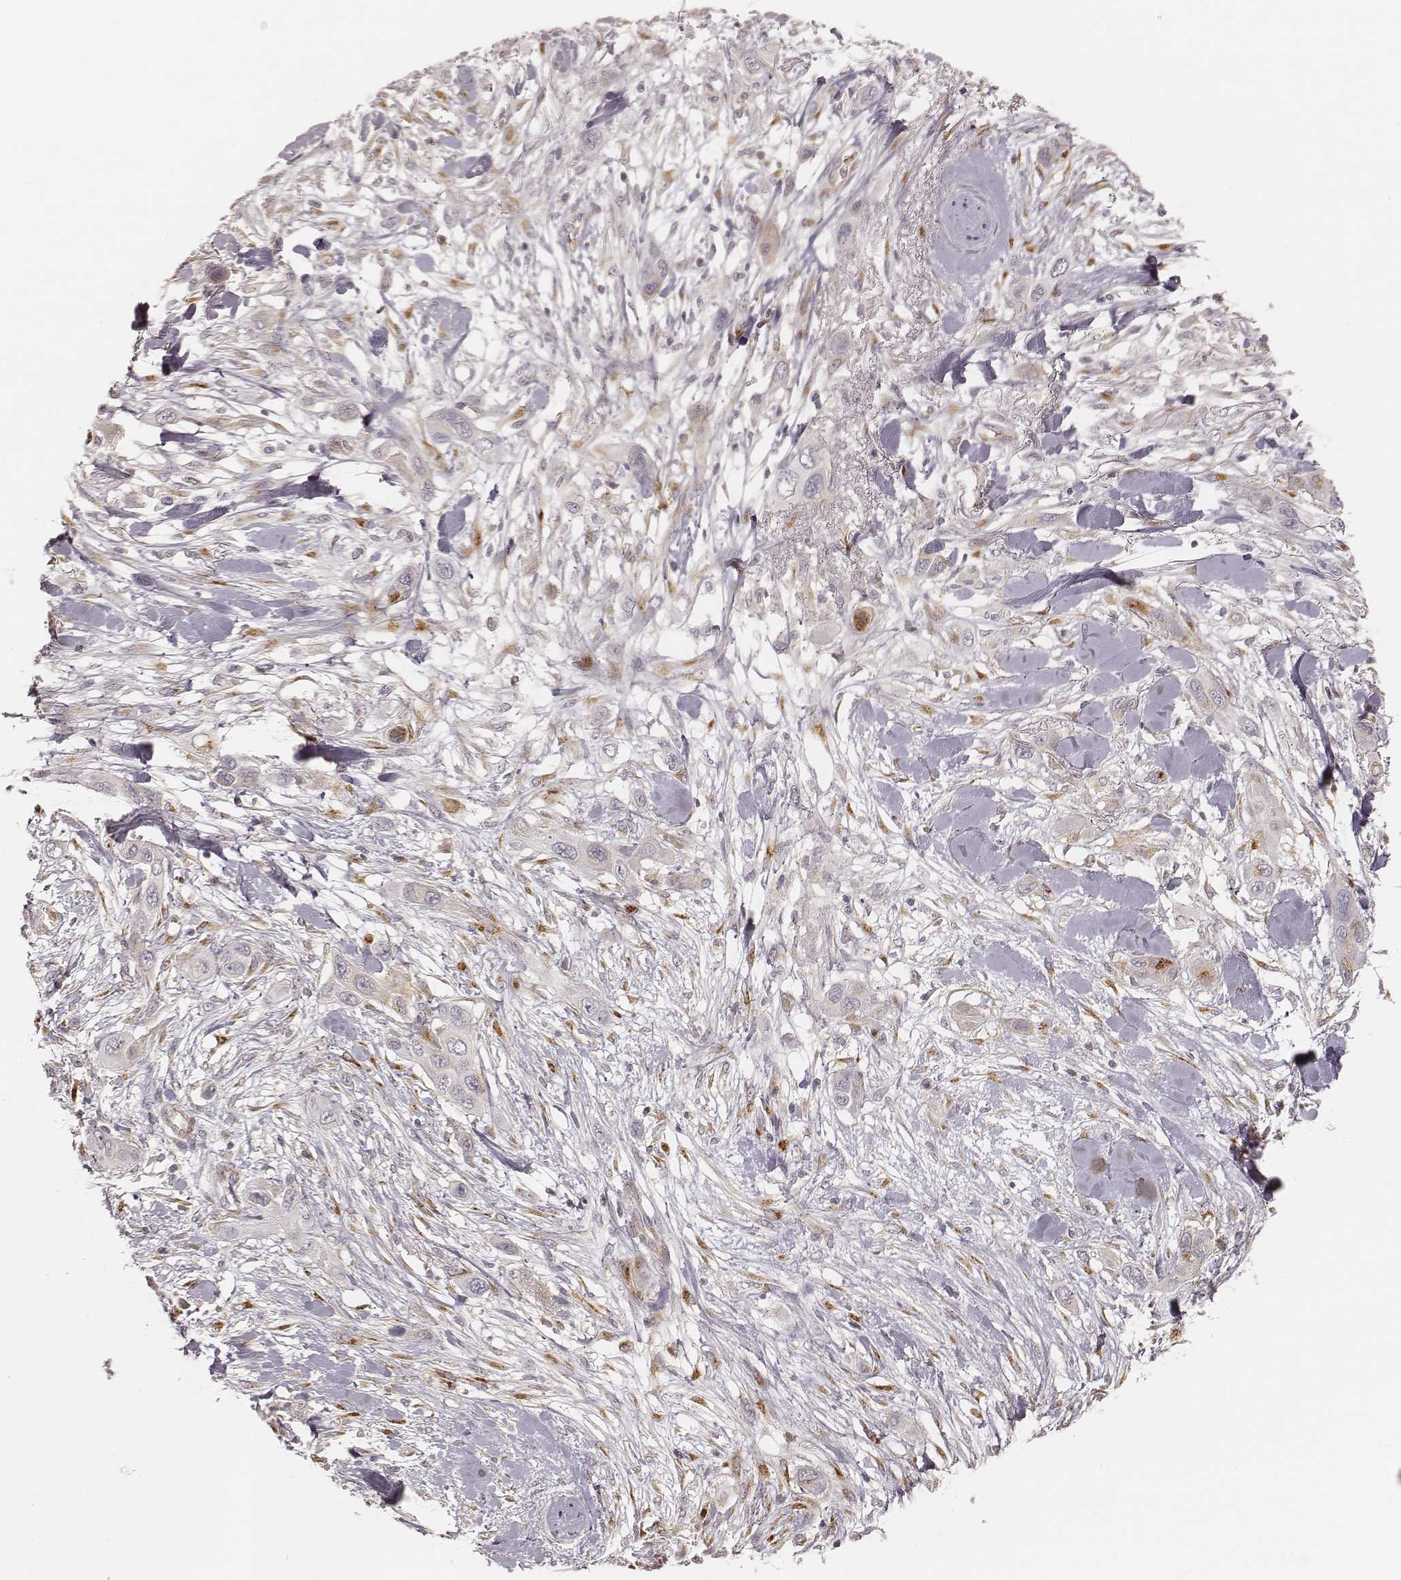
{"staining": {"intensity": "moderate", "quantity": "<25%", "location": "cytoplasmic/membranous"}, "tissue": "skin cancer", "cell_type": "Tumor cells", "image_type": "cancer", "snomed": [{"axis": "morphology", "description": "Squamous cell carcinoma, NOS"}, {"axis": "topography", "description": "Skin"}], "caption": "Immunohistochemical staining of squamous cell carcinoma (skin) displays low levels of moderate cytoplasmic/membranous protein positivity in about <25% of tumor cells.", "gene": "GORASP2", "patient": {"sex": "male", "age": 79}}